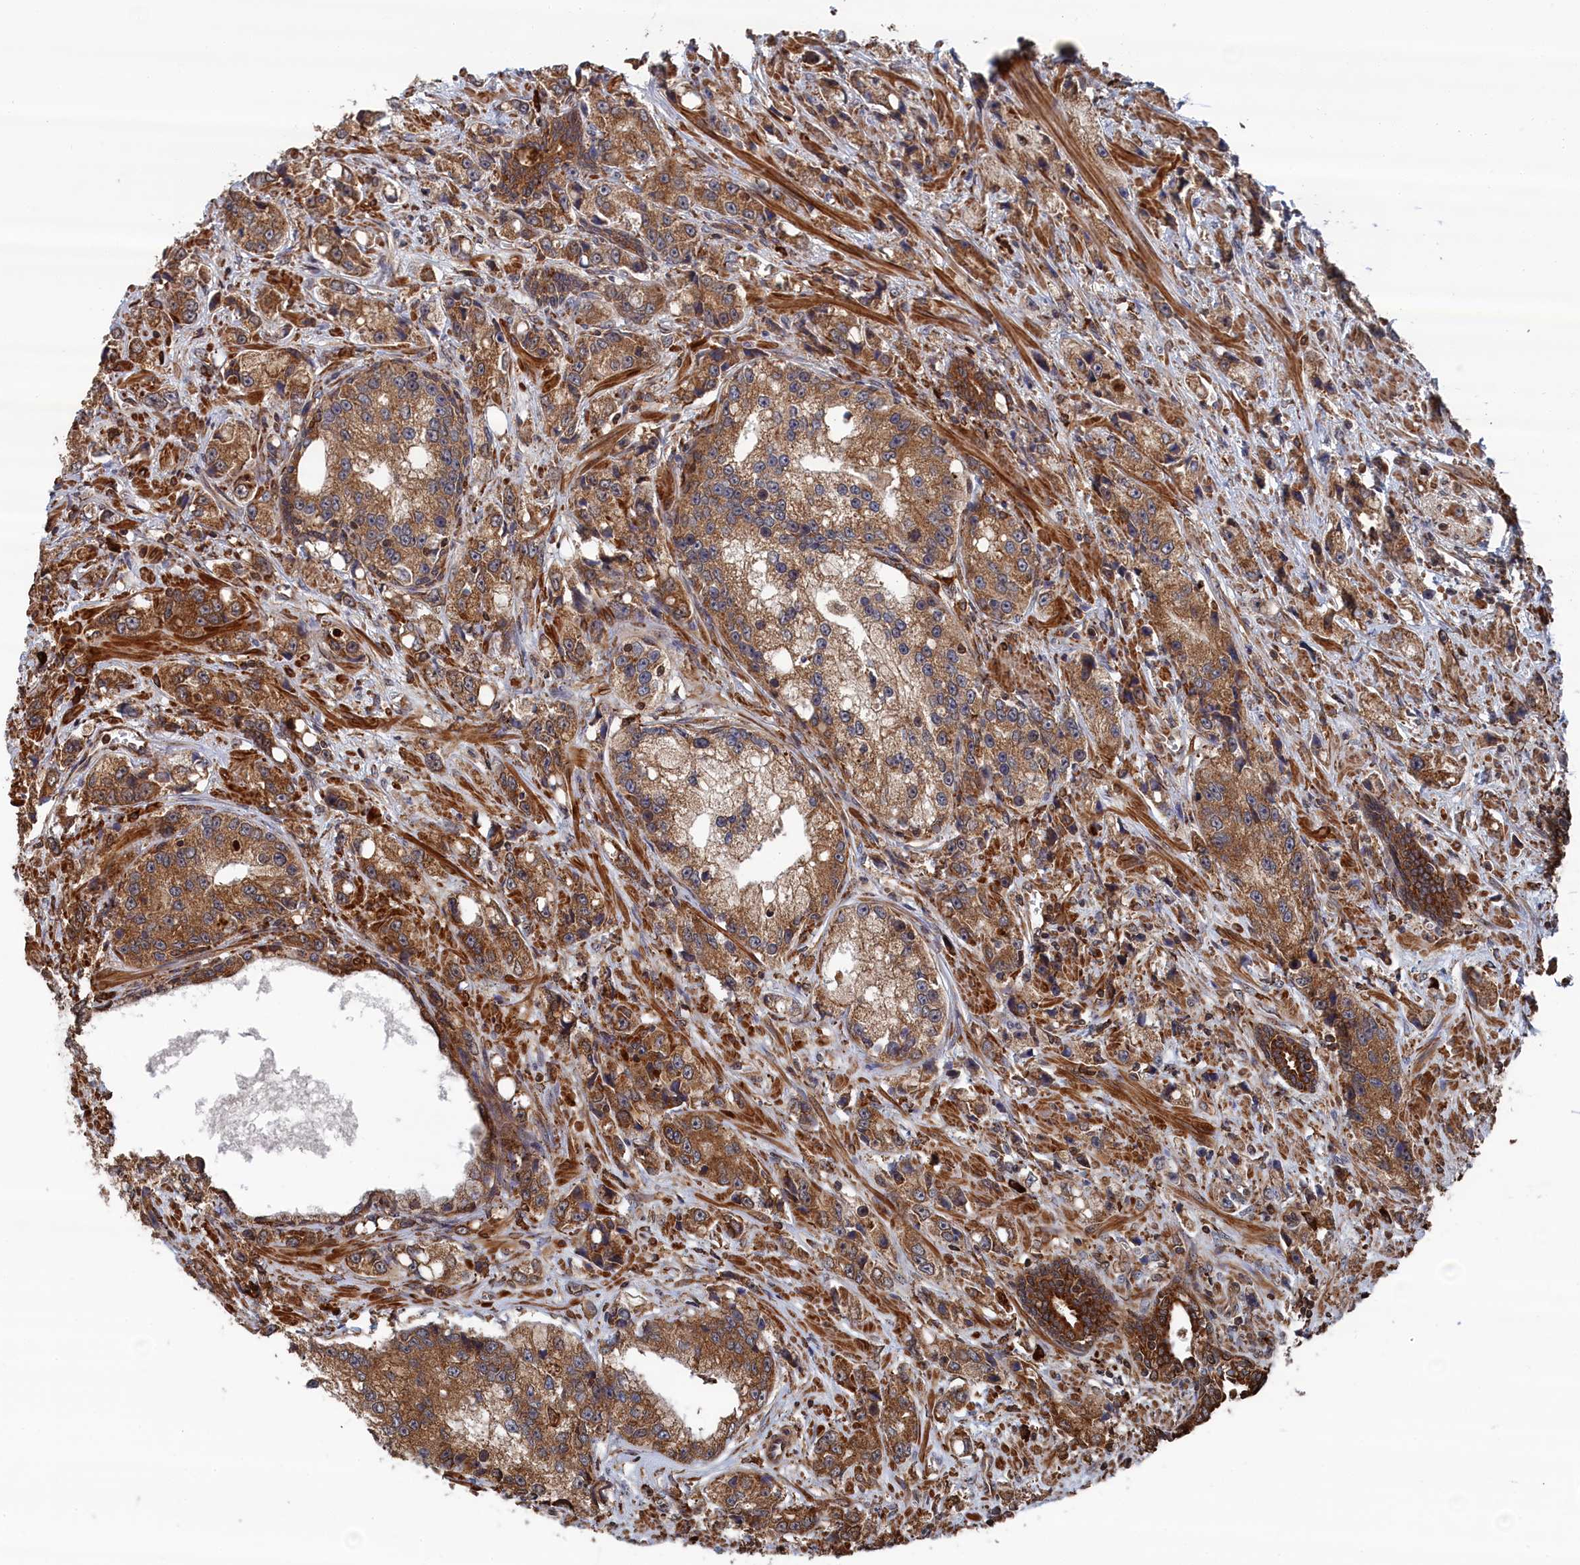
{"staining": {"intensity": "moderate", "quantity": ">75%", "location": "cytoplasmic/membranous"}, "tissue": "prostate cancer", "cell_type": "Tumor cells", "image_type": "cancer", "snomed": [{"axis": "morphology", "description": "Adenocarcinoma, High grade"}, {"axis": "topography", "description": "Prostate"}], "caption": "IHC photomicrograph of prostate high-grade adenocarcinoma stained for a protein (brown), which displays medium levels of moderate cytoplasmic/membranous positivity in about >75% of tumor cells.", "gene": "BPIFB6", "patient": {"sex": "male", "age": 74}}